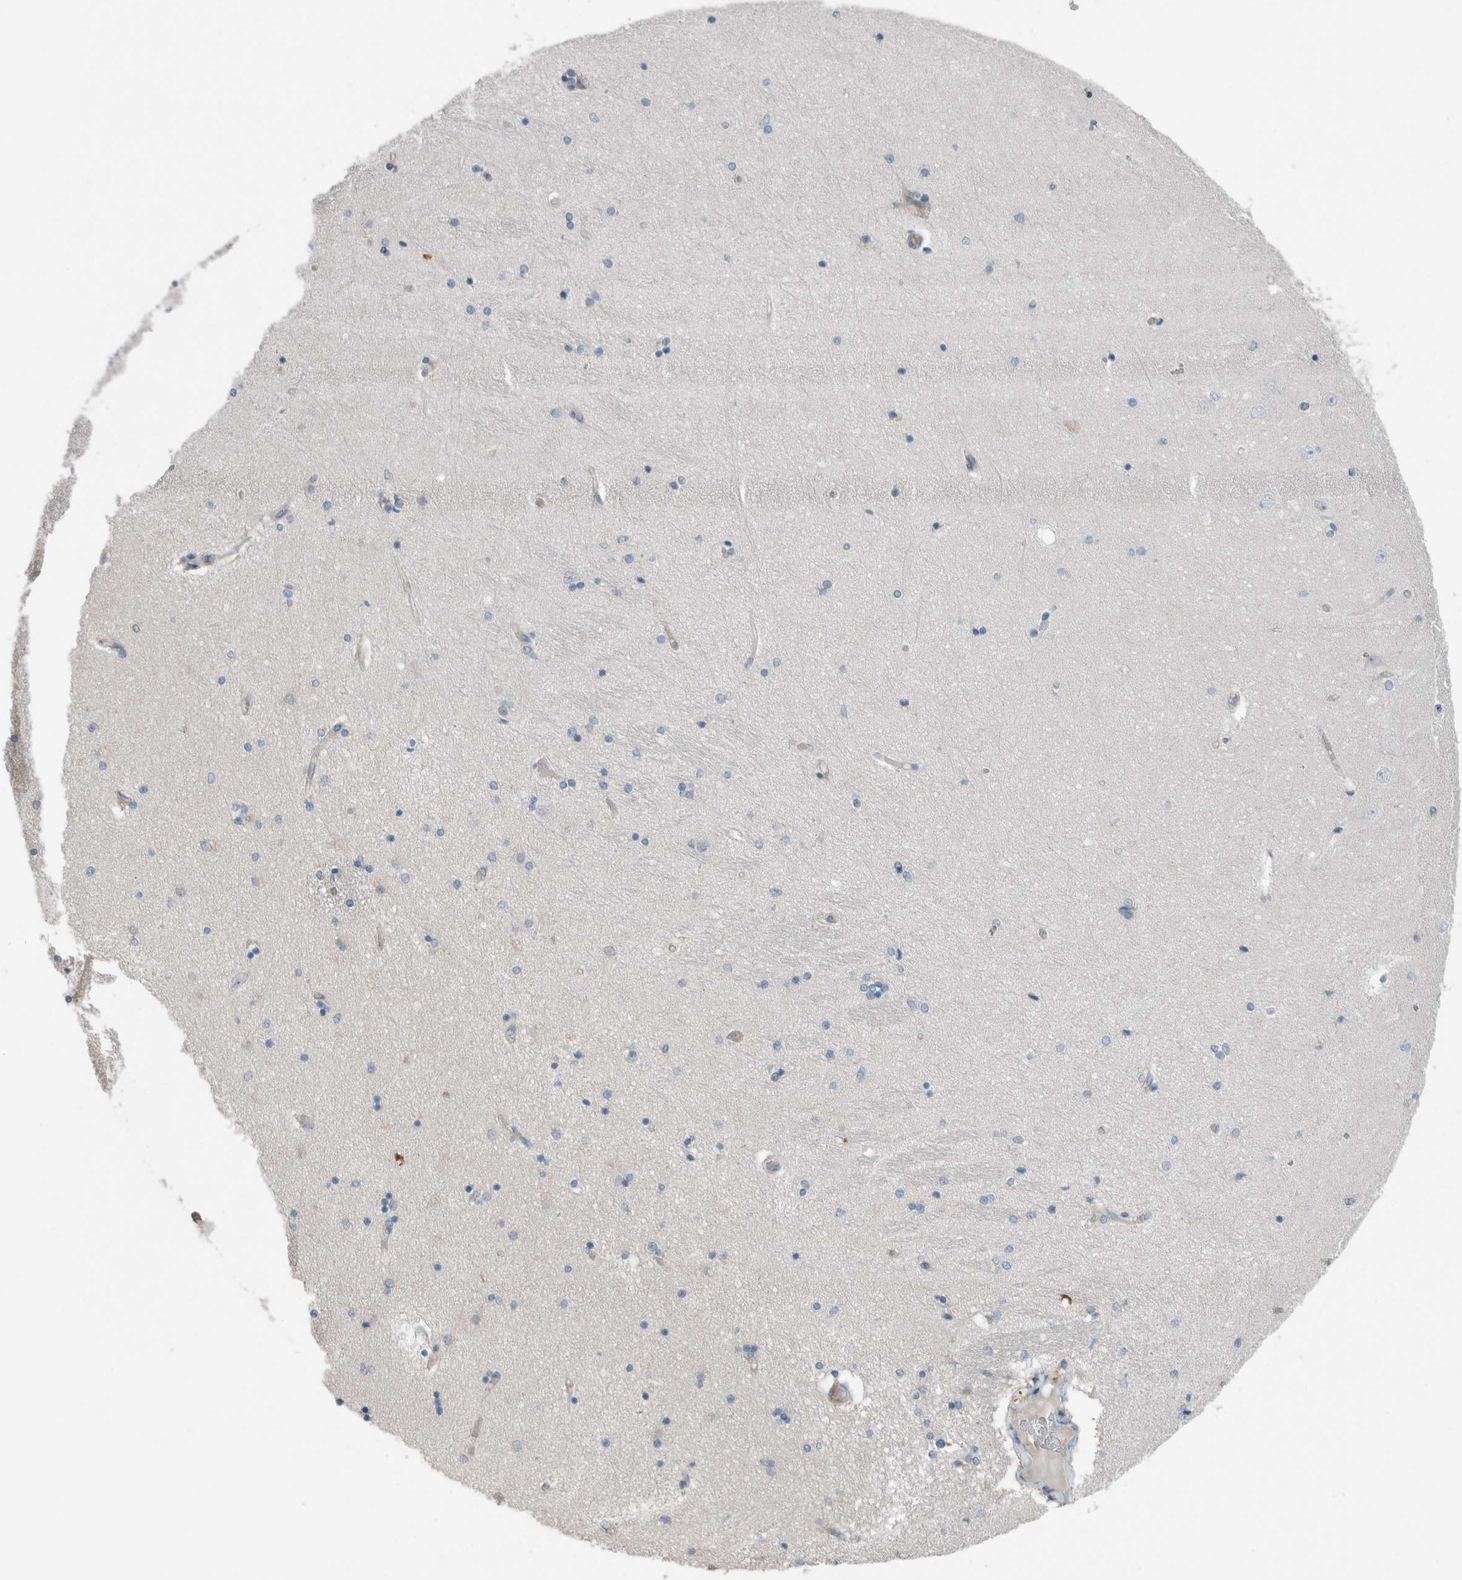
{"staining": {"intensity": "negative", "quantity": "none", "location": "none"}, "tissue": "hippocampus", "cell_type": "Glial cells", "image_type": "normal", "snomed": [{"axis": "morphology", "description": "Normal tissue, NOS"}, {"axis": "topography", "description": "Hippocampus"}], "caption": "Immunohistochemical staining of normal human hippocampus shows no significant expression in glial cells.", "gene": "JADE2", "patient": {"sex": "female", "age": 54}}